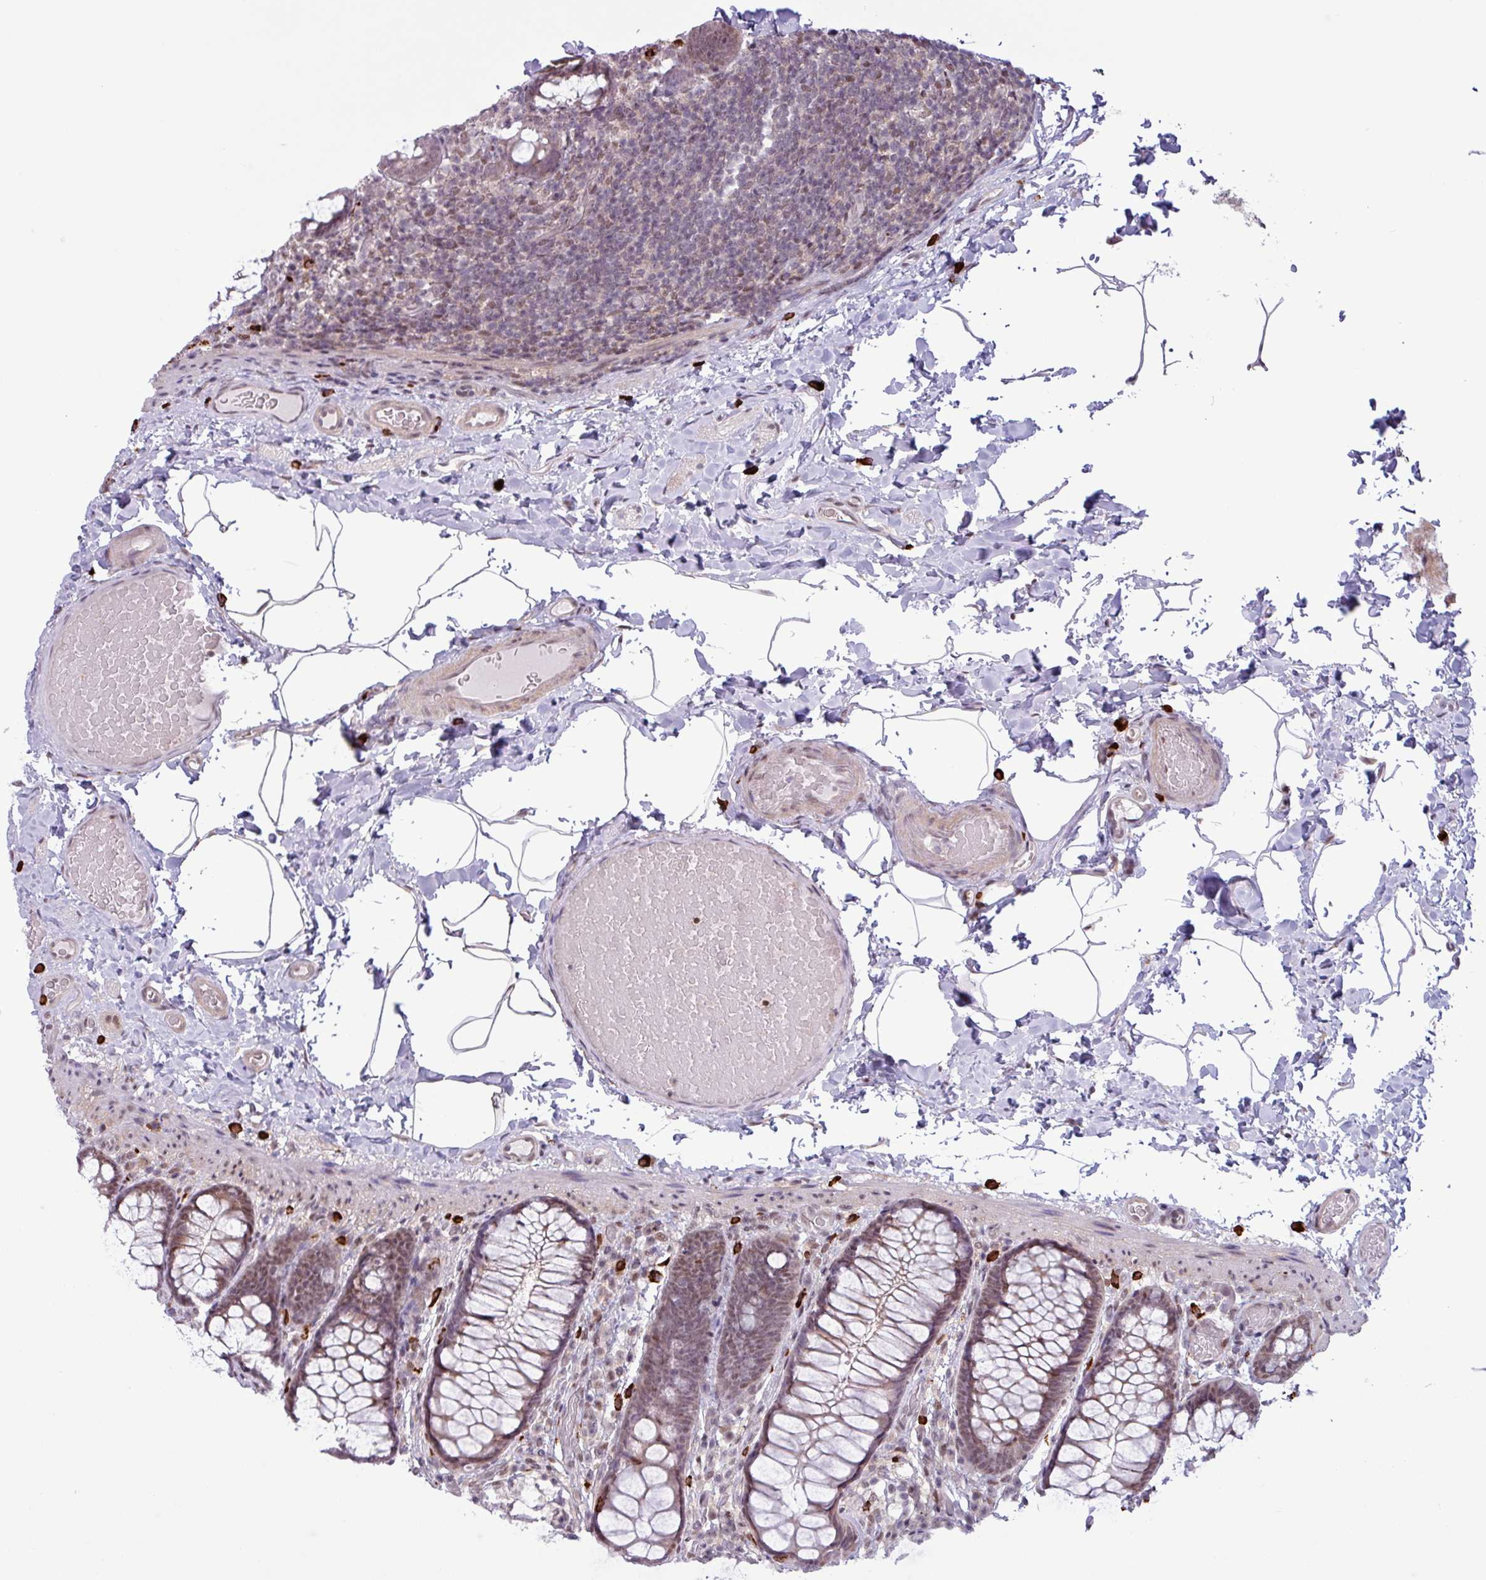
{"staining": {"intensity": "weak", "quantity": "25%-75%", "location": "cytoplasmic/membranous"}, "tissue": "colon", "cell_type": "Endothelial cells", "image_type": "normal", "snomed": [{"axis": "morphology", "description": "Normal tissue, NOS"}, {"axis": "topography", "description": "Colon"}], "caption": "Brown immunohistochemical staining in benign human colon exhibits weak cytoplasmic/membranous positivity in about 25%-75% of endothelial cells.", "gene": "NOTCH2", "patient": {"sex": "male", "age": 46}}